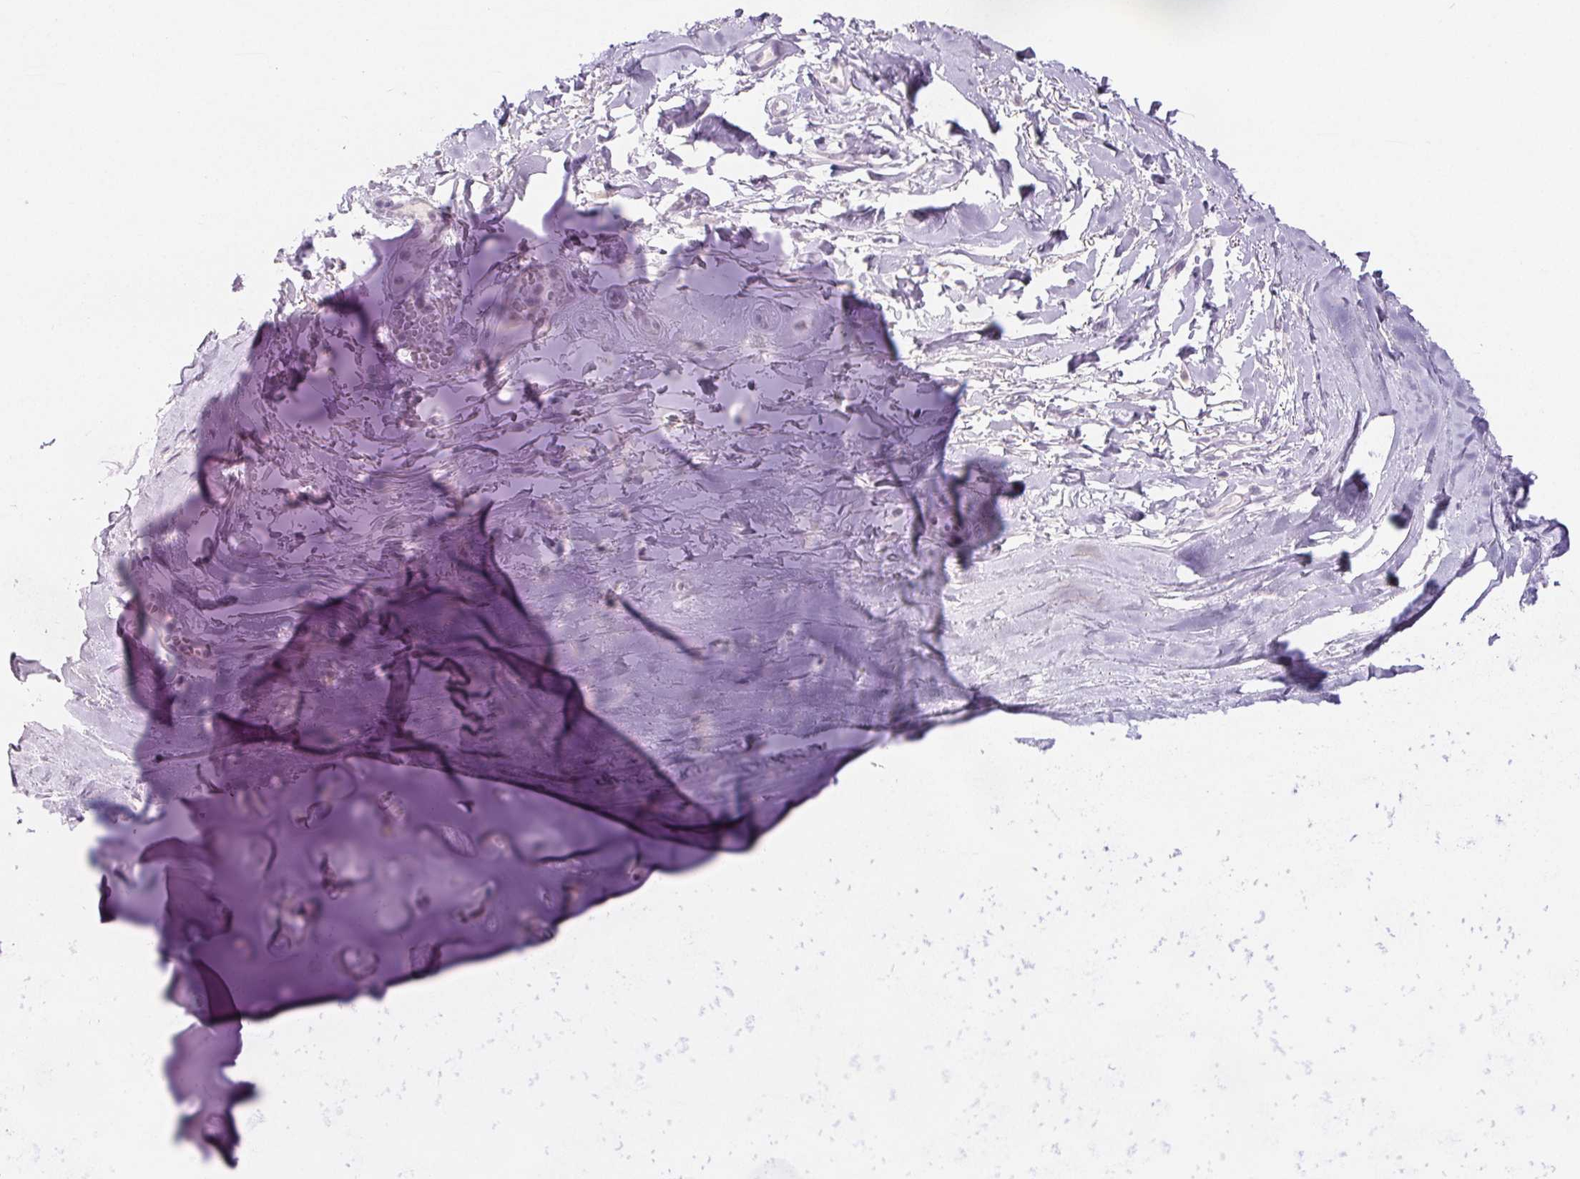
{"staining": {"intensity": "negative", "quantity": "none", "location": "none"}, "tissue": "soft tissue", "cell_type": "Chondrocytes", "image_type": "normal", "snomed": [{"axis": "morphology", "description": "Normal tissue, NOS"}, {"axis": "topography", "description": "Cartilage tissue"}, {"axis": "topography", "description": "Nasopharynx"}, {"axis": "topography", "description": "Thyroid gland"}], "caption": "Immunohistochemistry (IHC) image of normal soft tissue: human soft tissue stained with DAB (3,3'-diaminobenzidine) reveals no significant protein staining in chondrocytes.", "gene": "PI3", "patient": {"sex": "male", "age": 63}}